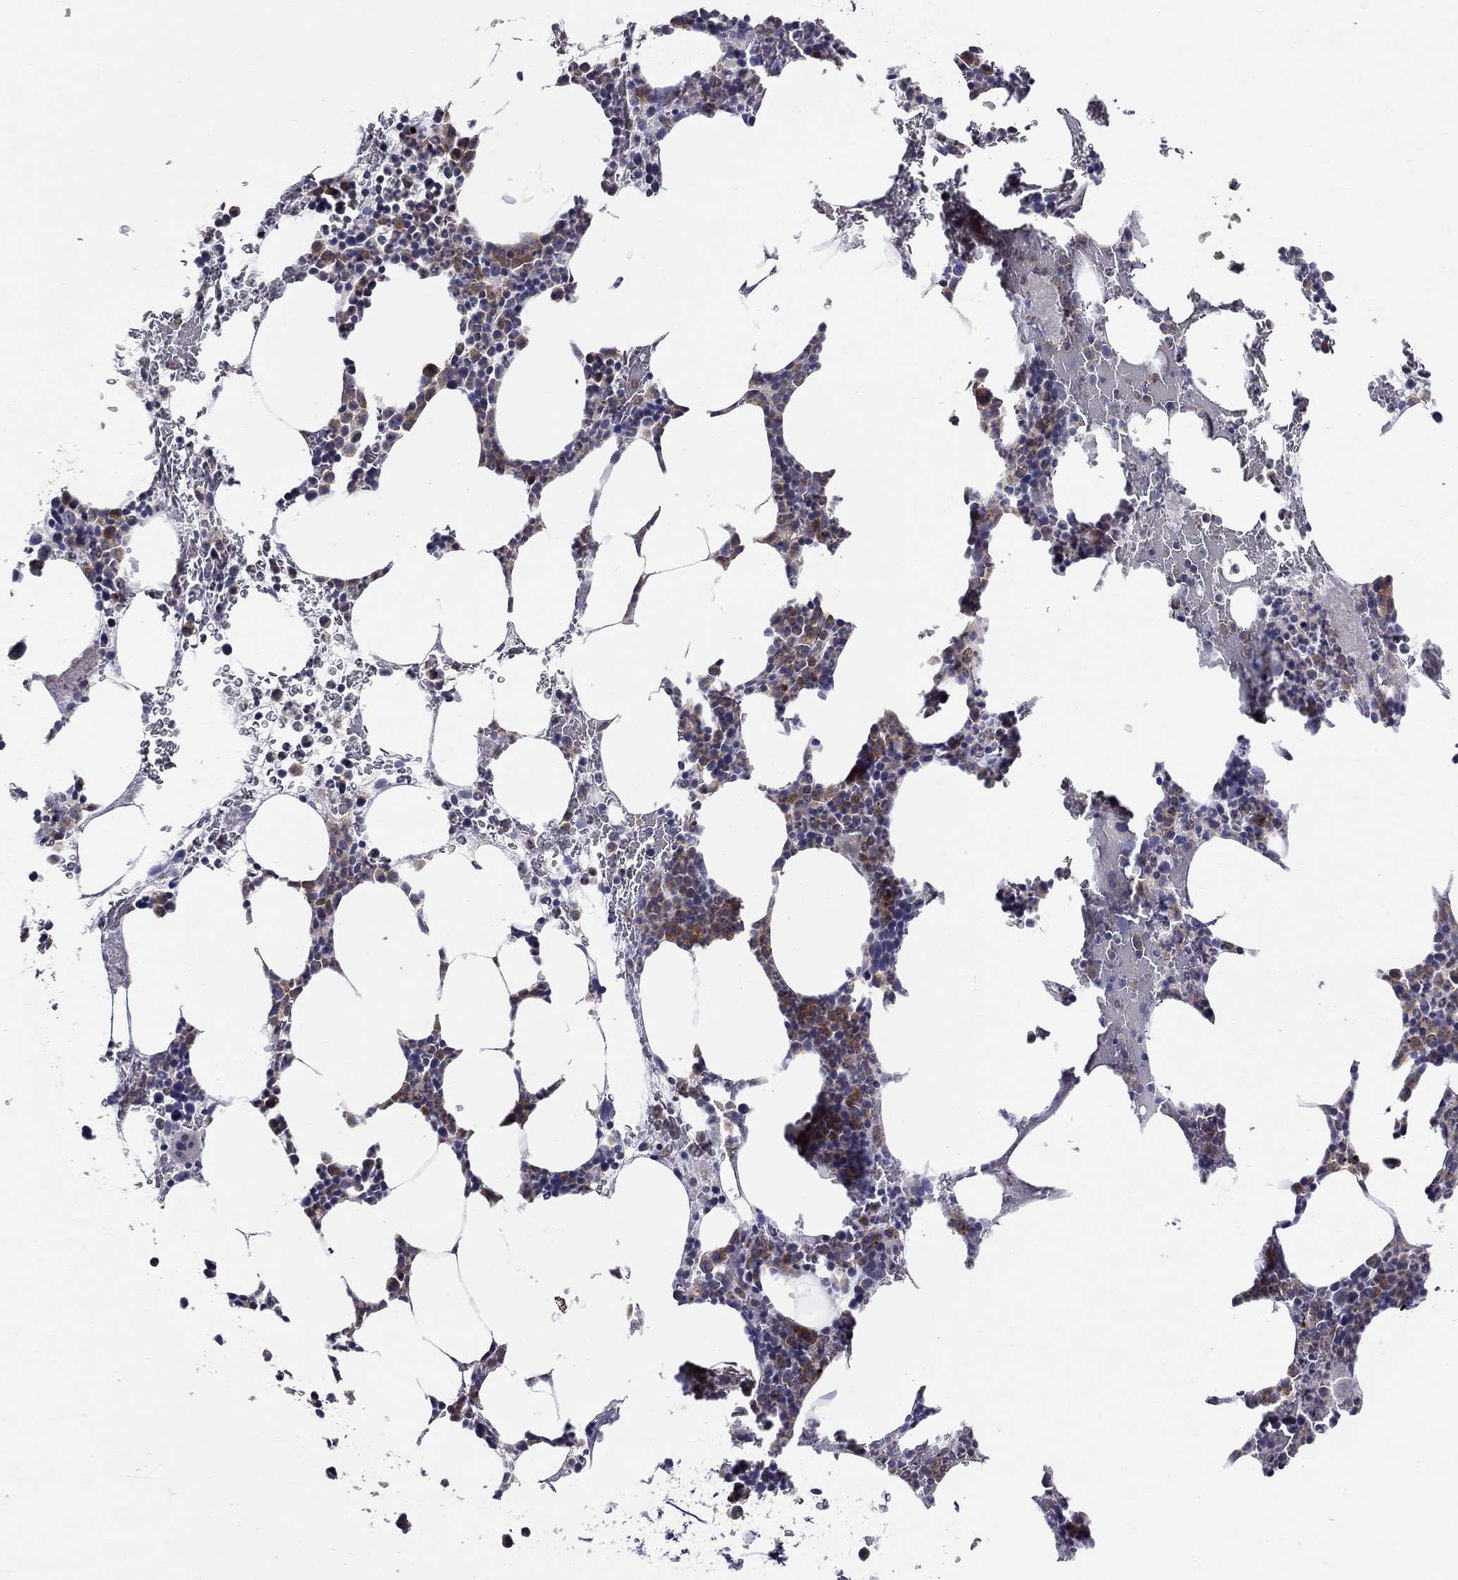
{"staining": {"intensity": "strong", "quantity": "<25%", "location": "cytoplasmic/membranous"}, "tissue": "bone marrow", "cell_type": "Hematopoietic cells", "image_type": "normal", "snomed": [{"axis": "morphology", "description": "Normal tissue, NOS"}, {"axis": "topography", "description": "Bone marrow"}], "caption": "Brown immunohistochemical staining in unremarkable human bone marrow demonstrates strong cytoplasmic/membranous positivity in approximately <25% of hematopoietic cells.", "gene": "HMX2", "patient": {"sex": "male", "age": 83}}